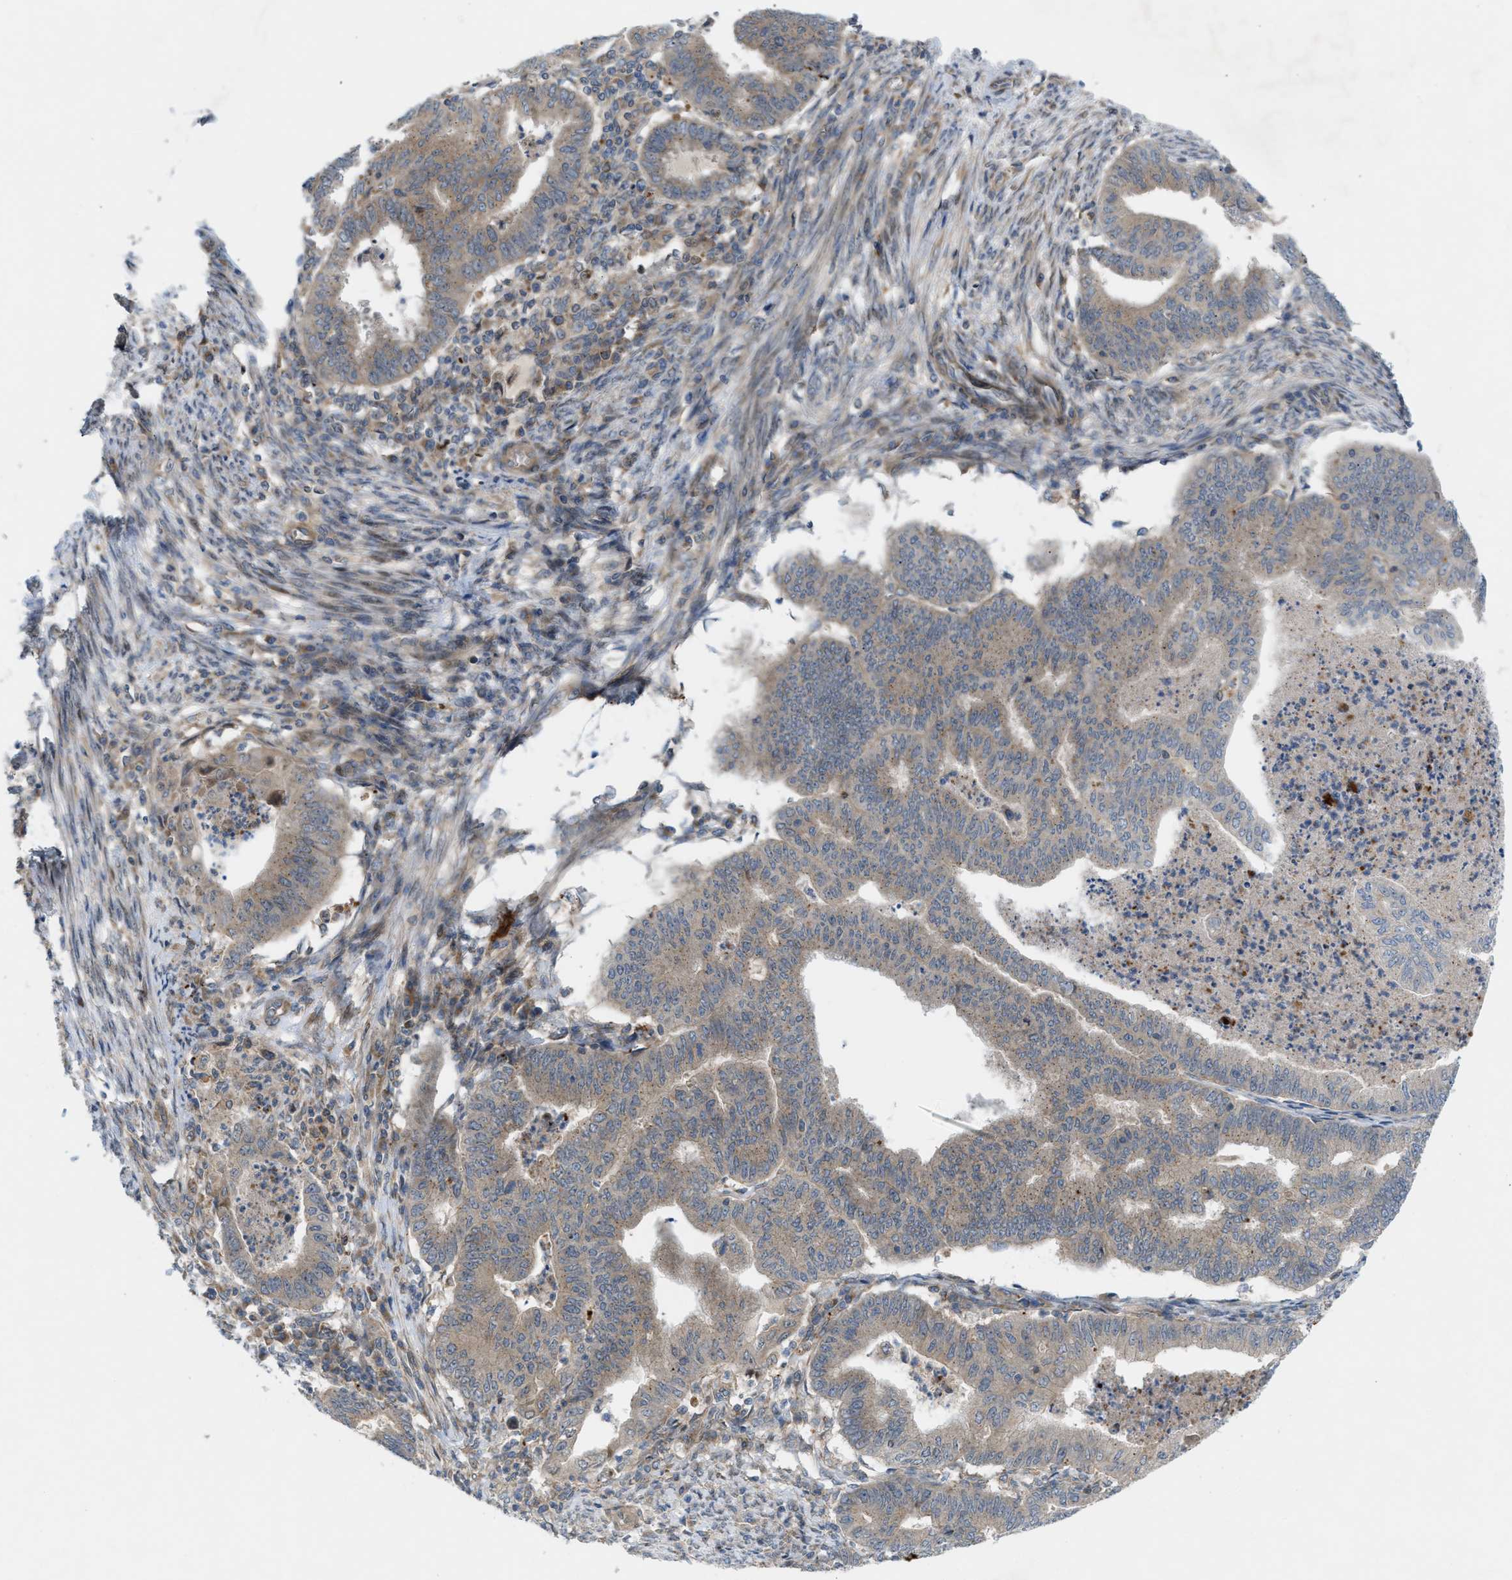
{"staining": {"intensity": "weak", "quantity": "<25%", "location": "cytoplasmic/membranous"}, "tissue": "endometrial cancer", "cell_type": "Tumor cells", "image_type": "cancer", "snomed": [{"axis": "morphology", "description": "Polyp, NOS"}, {"axis": "morphology", "description": "Adenocarcinoma, NOS"}, {"axis": "morphology", "description": "Adenoma, NOS"}, {"axis": "topography", "description": "Endometrium"}], "caption": "Image shows no protein positivity in tumor cells of endometrial cancer tissue. The staining is performed using DAB (3,3'-diaminobenzidine) brown chromogen with nuclei counter-stained in using hematoxylin.", "gene": "CYB5D1", "patient": {"sex": "female", "age": 79}}